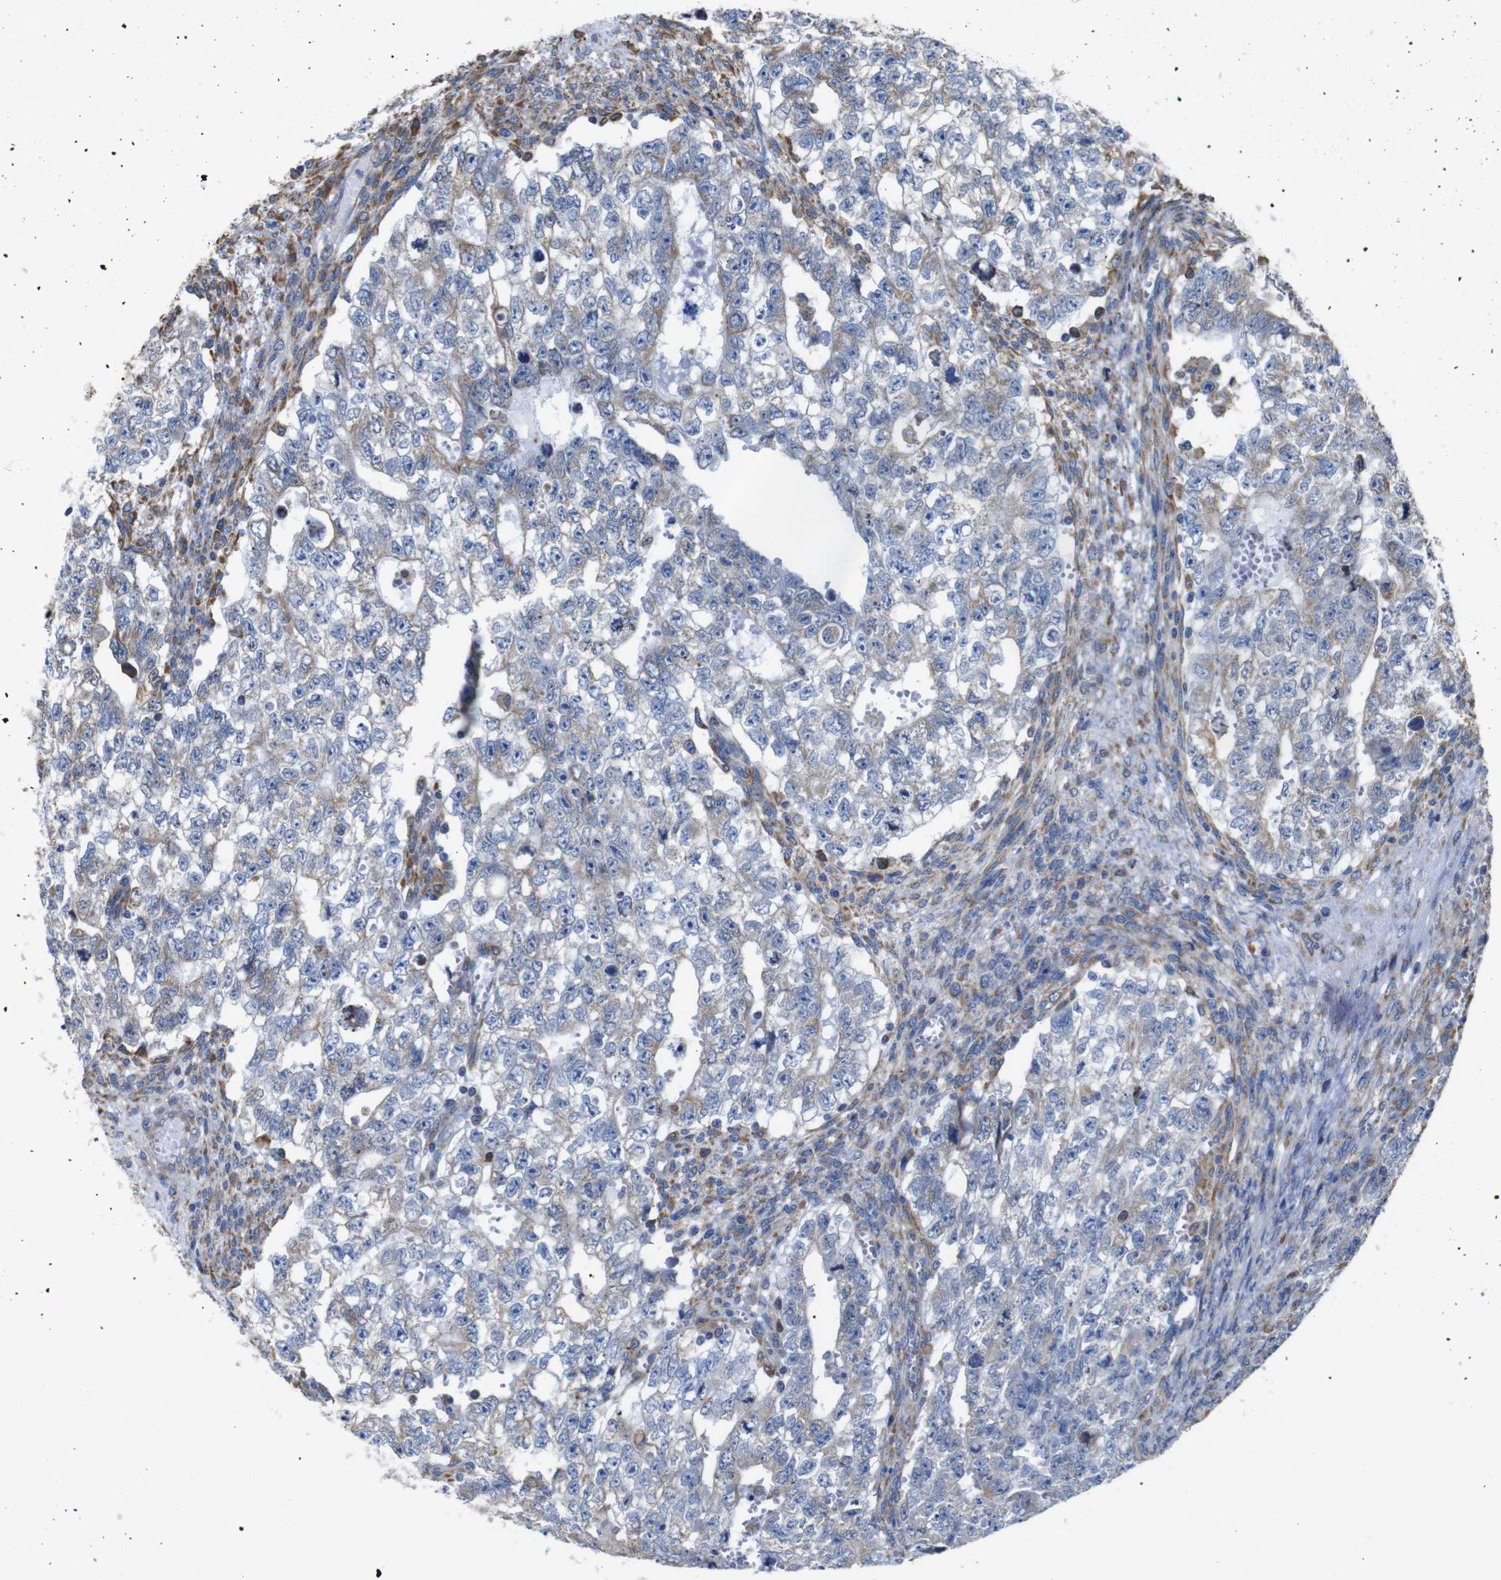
{"staining": {"intensity": "weak", "quantity": "<25%", "location": "cytoplasmic/membranous"}, "tissue": "testis cancer", "cell_type": "Tumor cells", "image_type": "cancer", "snomed": [{"axis": "morphology", "description": "Seminoma, NOS"}, {"axis": "morphology", "description": "Carcinoma, Embryonal, NOS"}, {"axis": "topography", "description": "Testis"}], "caption": "IHC micrograph of human testis seminoma stained for a protein (brown), which shows no expression in tumor cells.", "gene": "PPIB", "patient": {"sex": "male", "age": 38}}